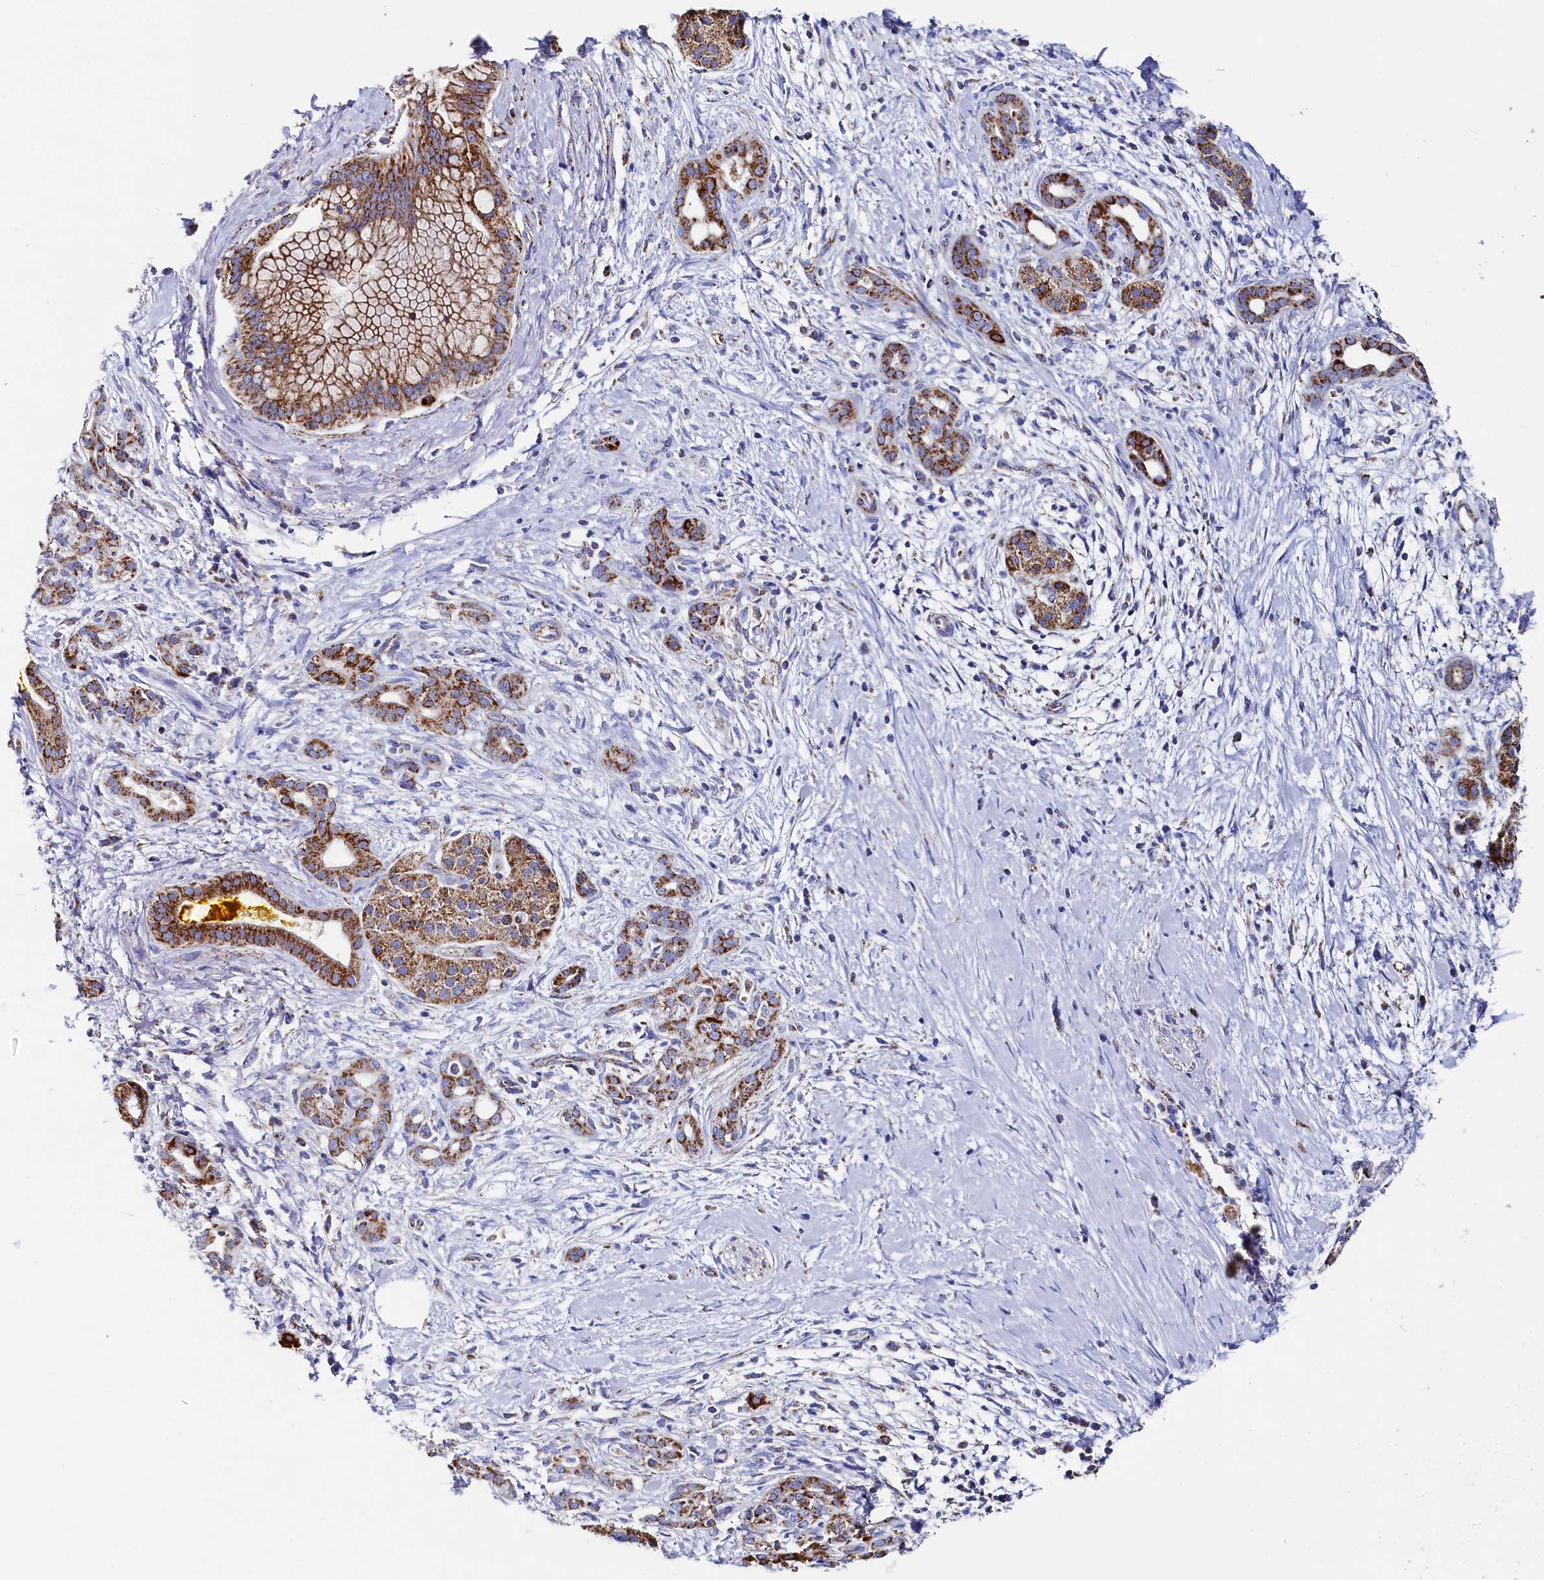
{"staining": {"intensity": "strong", "quantity": ">75%", "location": "cytoplasmic/membranous"}, "tissue": "pancreatic cancer", "cell_type": "Tumor cells", "image_type": "cancer", "snomed": [{"axis": "morphology", "description": "Adenocarcinoma, NOS"}, {"axis": "topography", "description": "Pancreas"}], "caption": "Immunohistochemistry (DAB (3,3'-diaminobenzidine)) staining of pancreatic cancer exhibits strong cytoplasmic/membranous protein expression in about >75% of tumor cells.", "gene": "MMAB", "patient": {"sex": "male", "age": 58}}